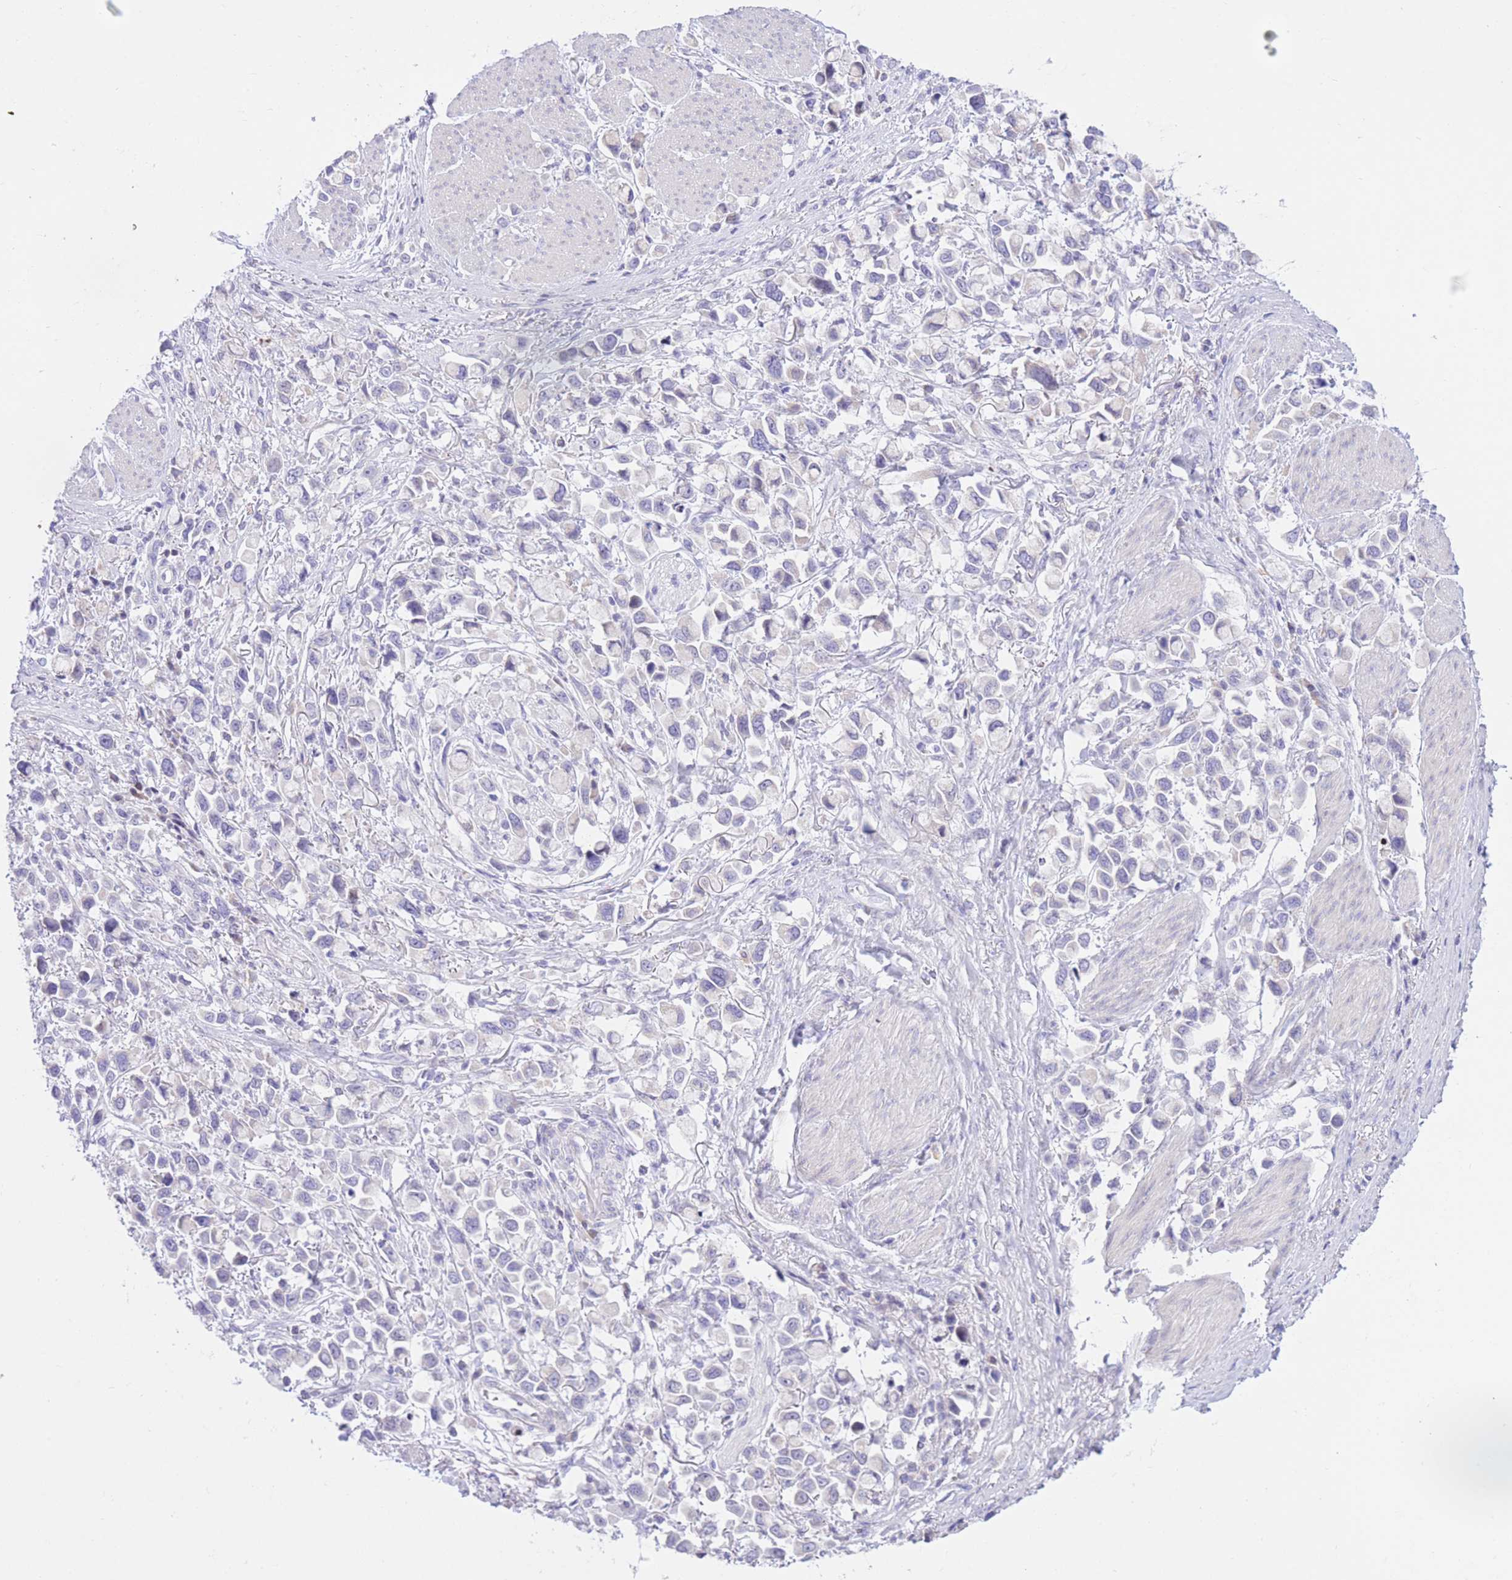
{"staining": {"intensity": "negative", "quantity": "none", "location": "none"}, "tissue": "stomach cancer", "cell_type": "Tumor cells", "image_type": "cancer", "snomed": [{"axis": "morphology", "description": "Adenocarcinoma, NOS"}, {"axis": "topography", "description": "Stomach"}], "caption": "A photomicrograph of adenocarcinoma (stomach) stained for a protein demonstrates no brown staining in tumor cells.", "gene": "RPL39L", "patient": {"sex": "female", "age": 81}}